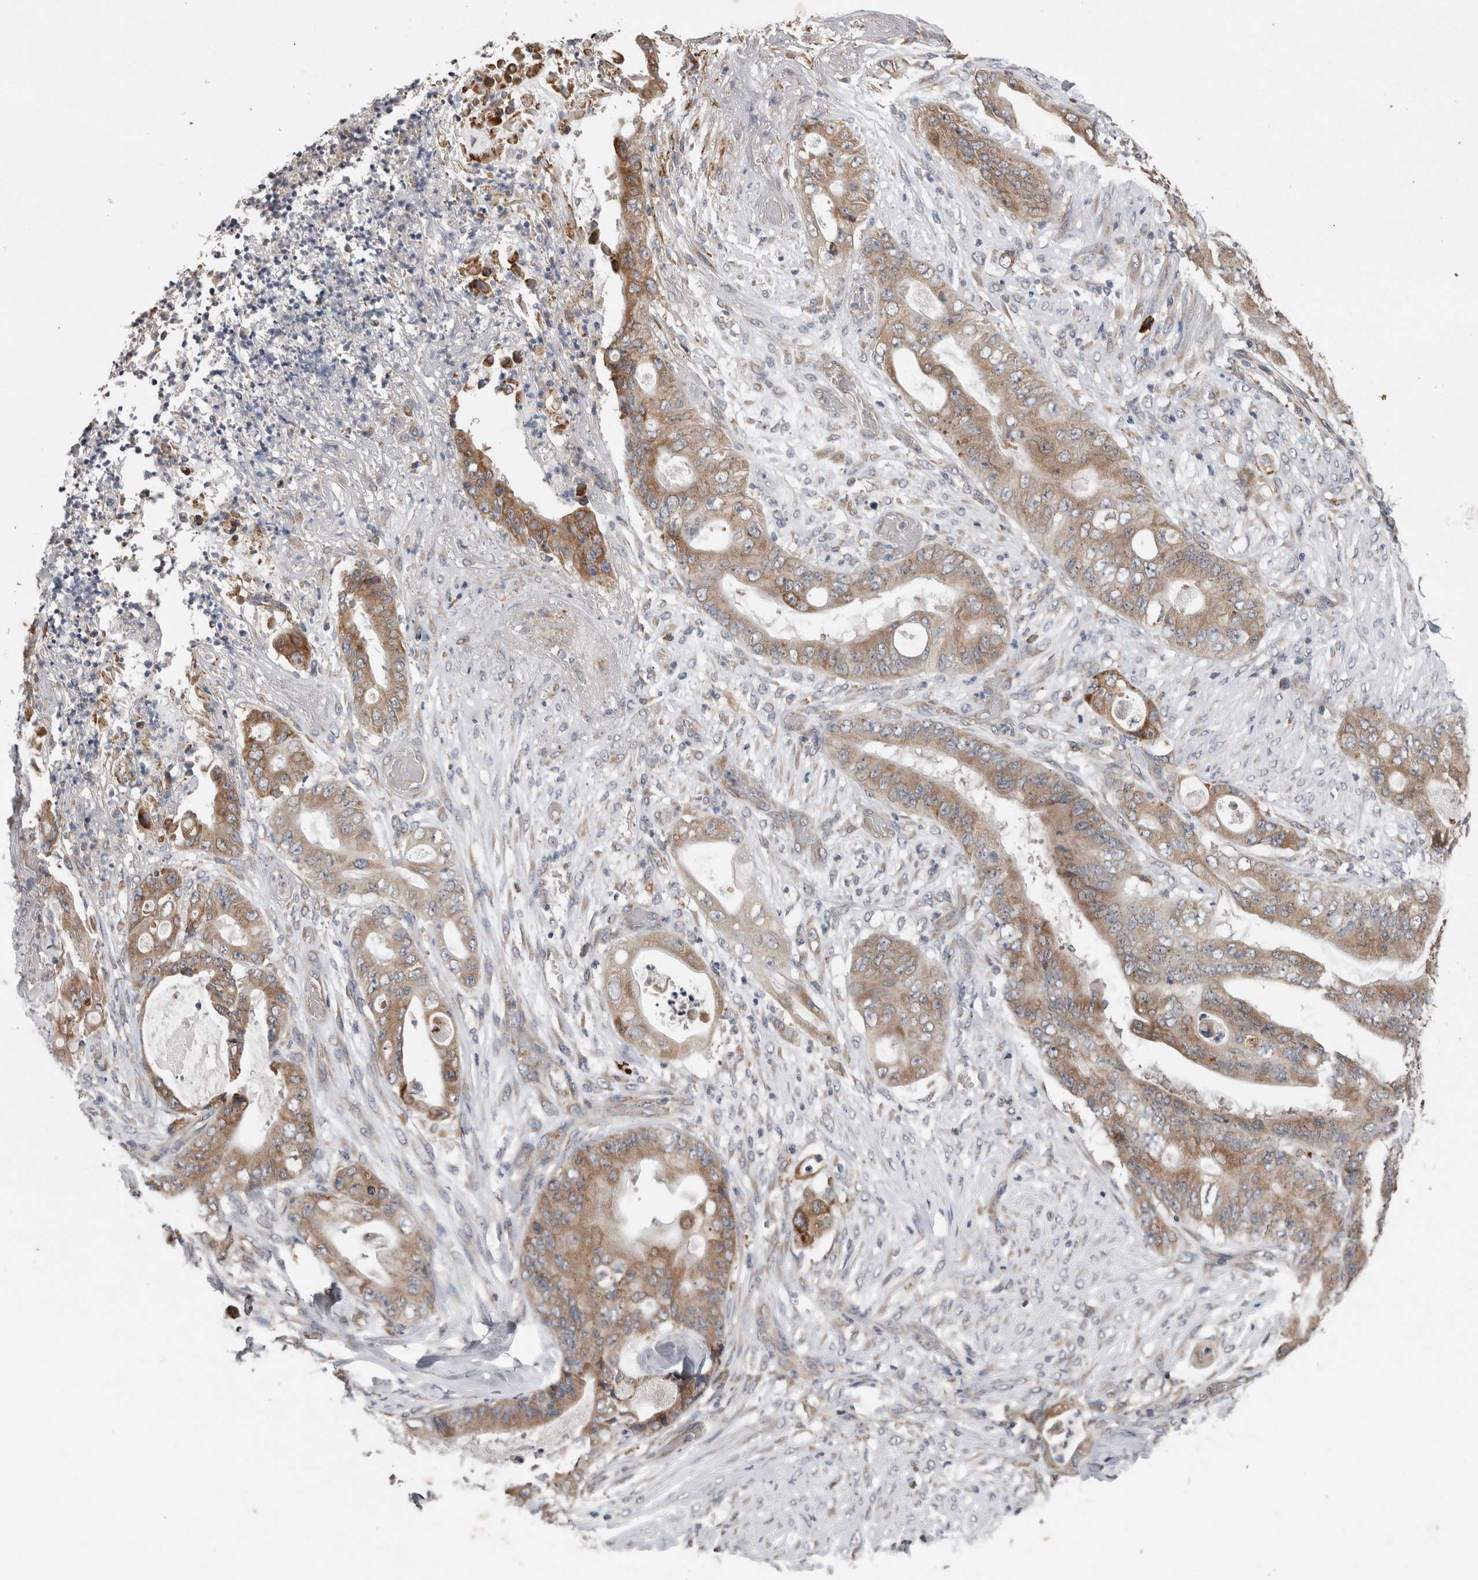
{"staining": {"intensity": "moderate", "quantity": ">75%", "location": "cytoplasmic/membranous"}, "tissue": "stomach cancer", "cell_type": "Tumor cells", "image_type": "cancer", "snomed": [{"axis": "morphology", "description": "Adenocarcinoma, NOS"}, {"axis": "topography", "description": "Stomach"}], "caption": "Immunohistochemistry (DAB (3,3'-diaminobenzidine)) staining of human stomach cancer displays moderate cytoplasmic/membranous protein staining in about >75% of tumor cells.", "gene": "ADGRL3", "patient": {"sex": "female", "age": 73}}